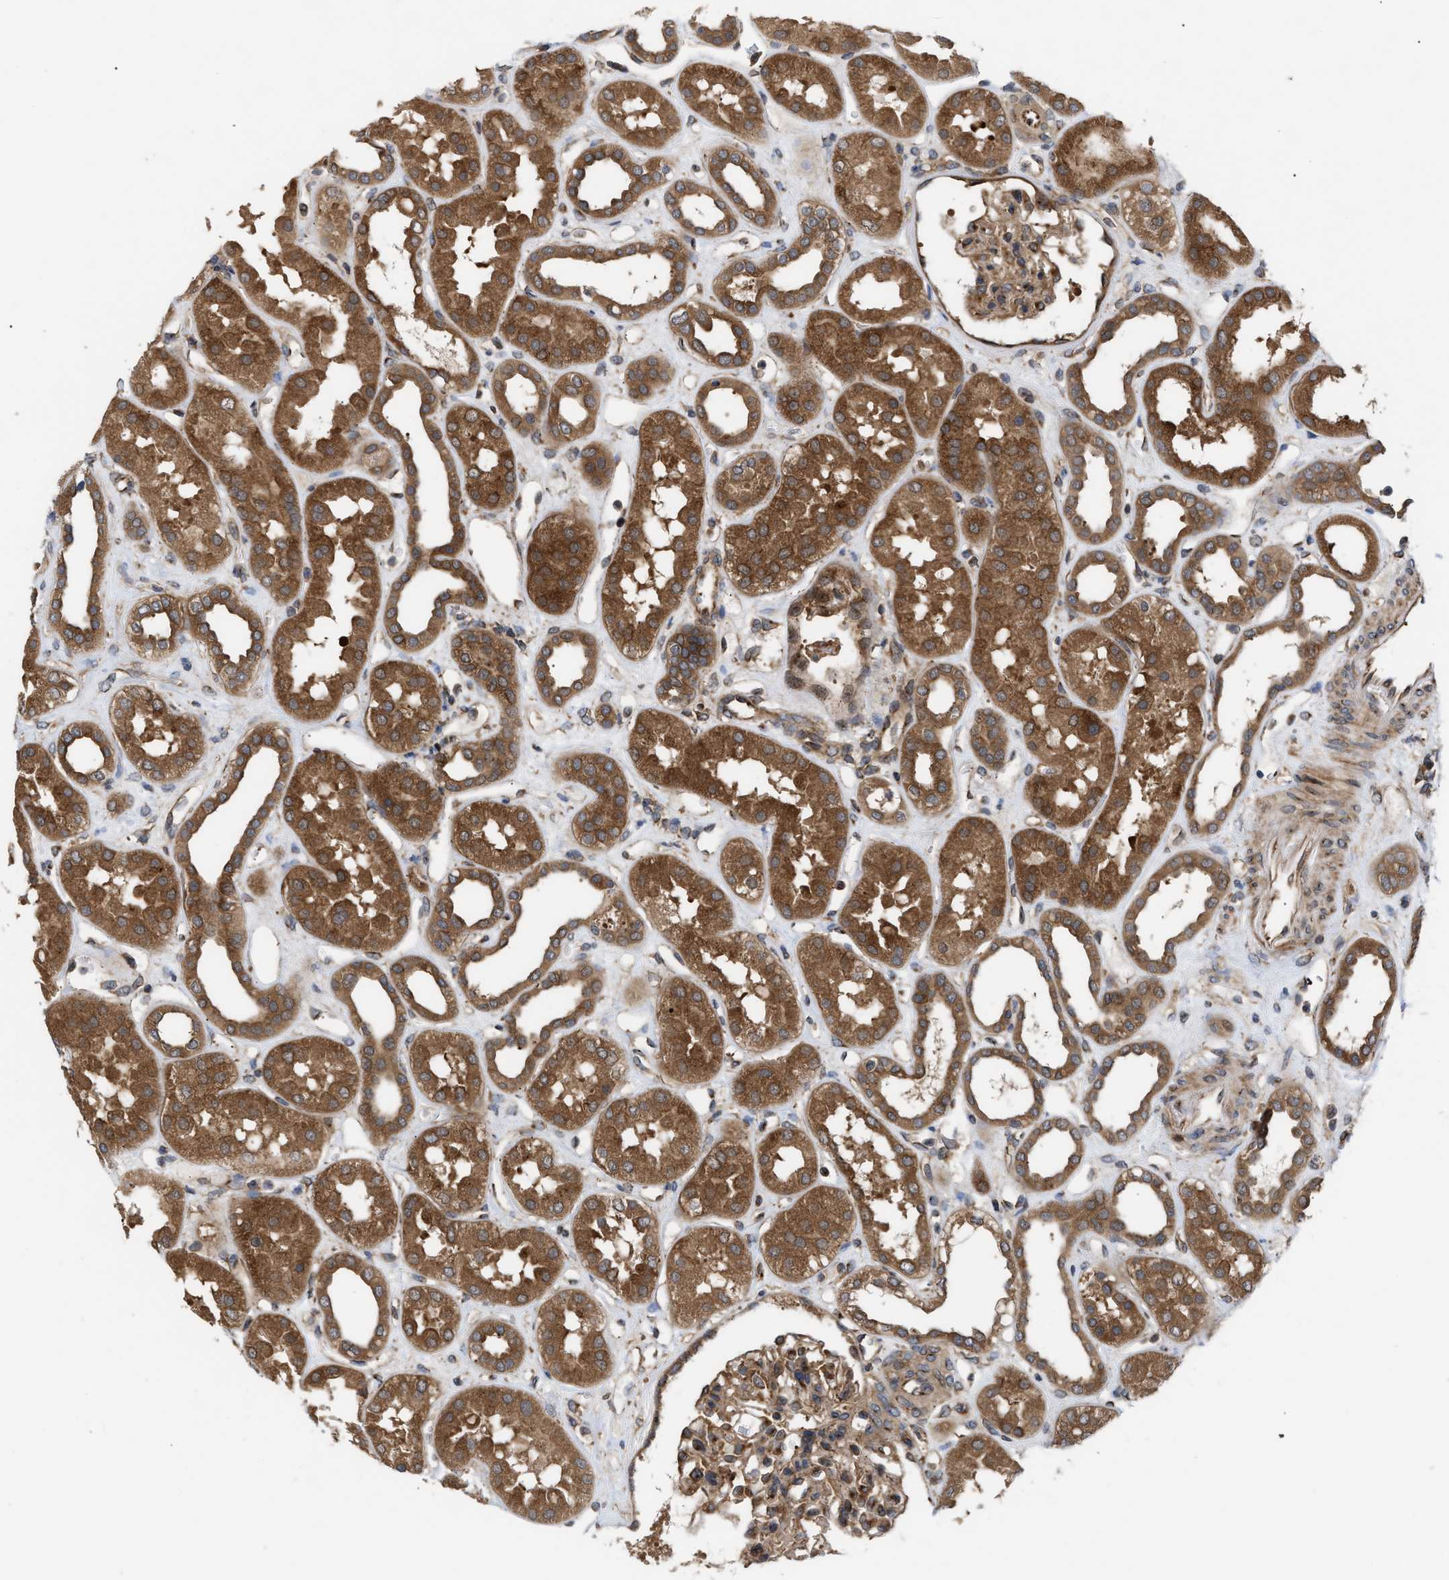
{"staining": {"intensity": "moderate", "quantity": ">75%", "location": "cytoplasmic/membranous"}, "tissue": "kidney", "cell_type": "Cells in glomeruli", "image_type": "normal", "snomed": [{"axis": "morphology", "description": "Normal tissue, NOS"}, {"axis": "topography", "description": "Kidney"}], "caption": "Immunohistochemical staining of normal human kidney demonstrates medium levels of moderate cytoplasmic/membranous staining in approximately >75% of cells in glomeruli. Nuclei are stained in blue.", "gene": "LAPTM4B", "patient": {"sex": "male", "age": 59}}